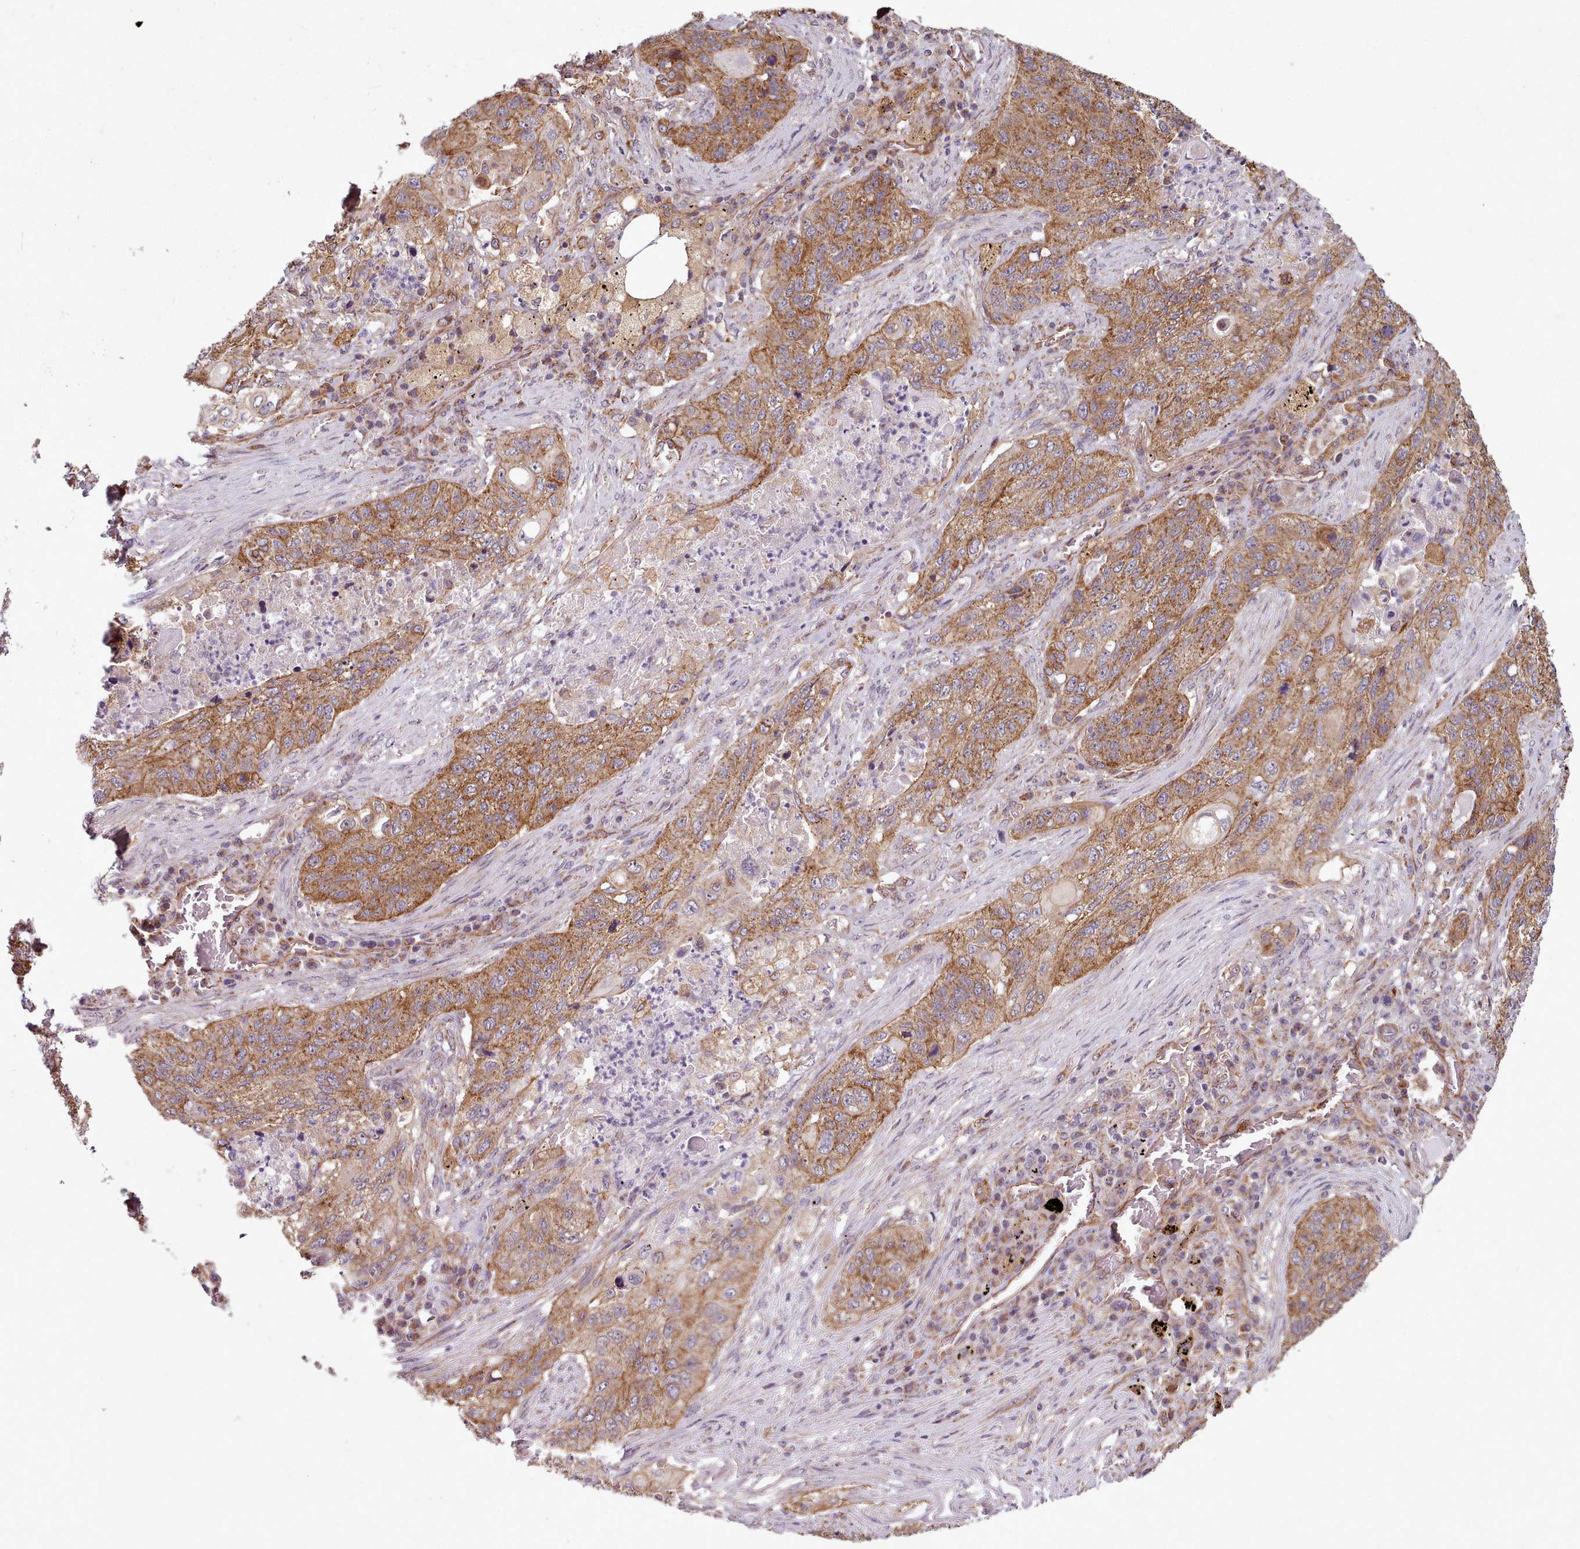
{"staining": {"intensity": "moderate", "quantity": ">75%", "location": "cytoplasmic/membranous"}, "tissue": "lung cancer", "cell_type": "Tumor cells", "image_type": "cancer", "snomed": [{"axis": "morphology", "description": "Squamous cell carcinoma, NOS"}, {"axis": "topography", "description": "Lung"}], "caption": "Immunohistochemical staining of human squamous cell carcinoma (lung) displays medium levels of moderate cytoplasmic/membranous protein staining in approximately >75% of tumor cells.", "gene": "MRPL46", "patient": {"sex": "female", "age": 63}}